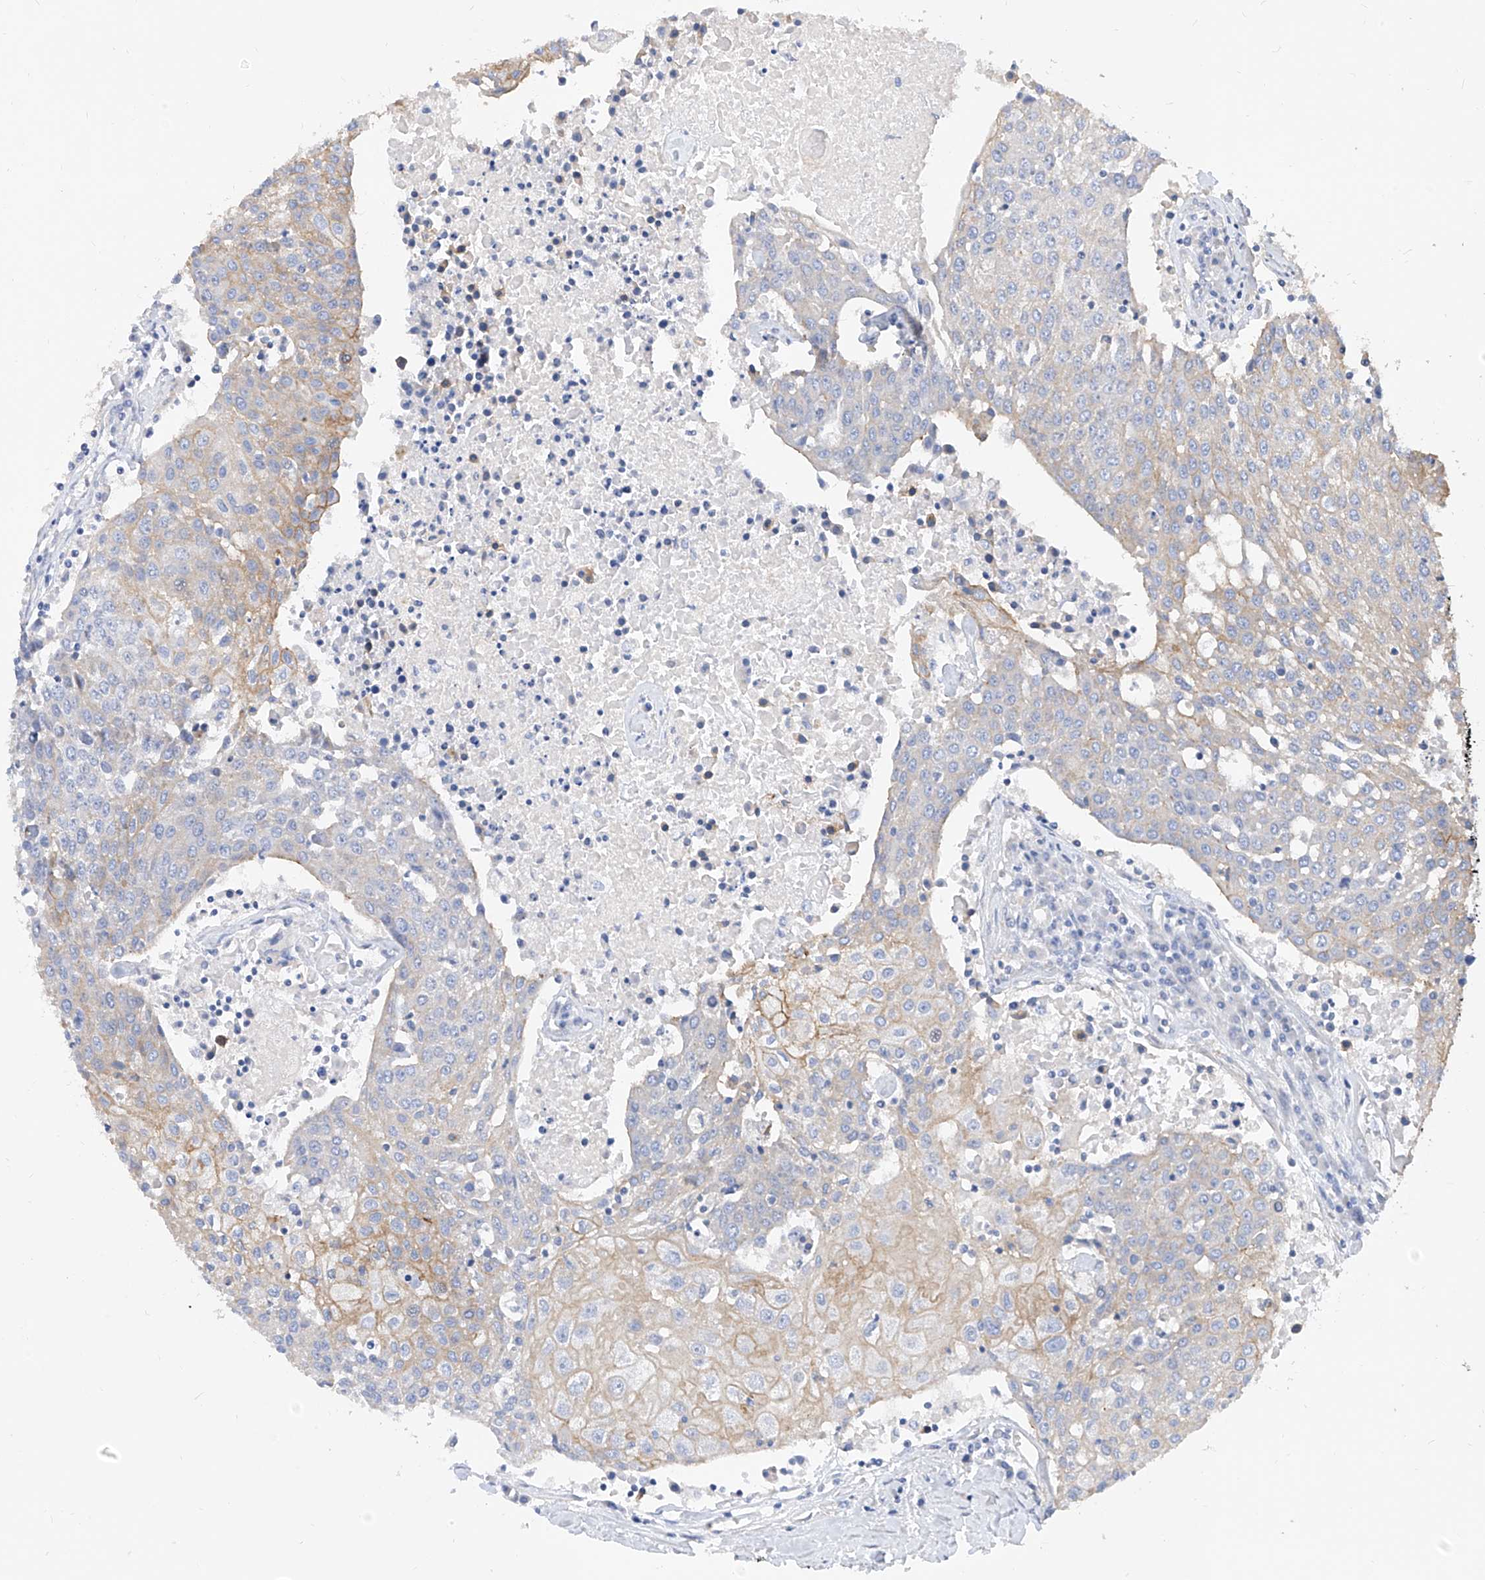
{"staining": {"intensity": "weak", "quantity": "<25%", "location": "cytoplasmic/membranous"}, "tissue": "urothelial cancer", "cell_type": "Tumor cells", "image_type": "cancer", "snomed": [{"axis": "morphology", "description": "Urothelial carcinoma, High grade"}, {"axis": "topography", "description": "Urinary bladder"}], "caption": "Protein analysis of urothelial cancer shows no significant positivity in tumor cells.", "gene": "SCGB2A1", "patient": {"sex": "female", "age": 85}}